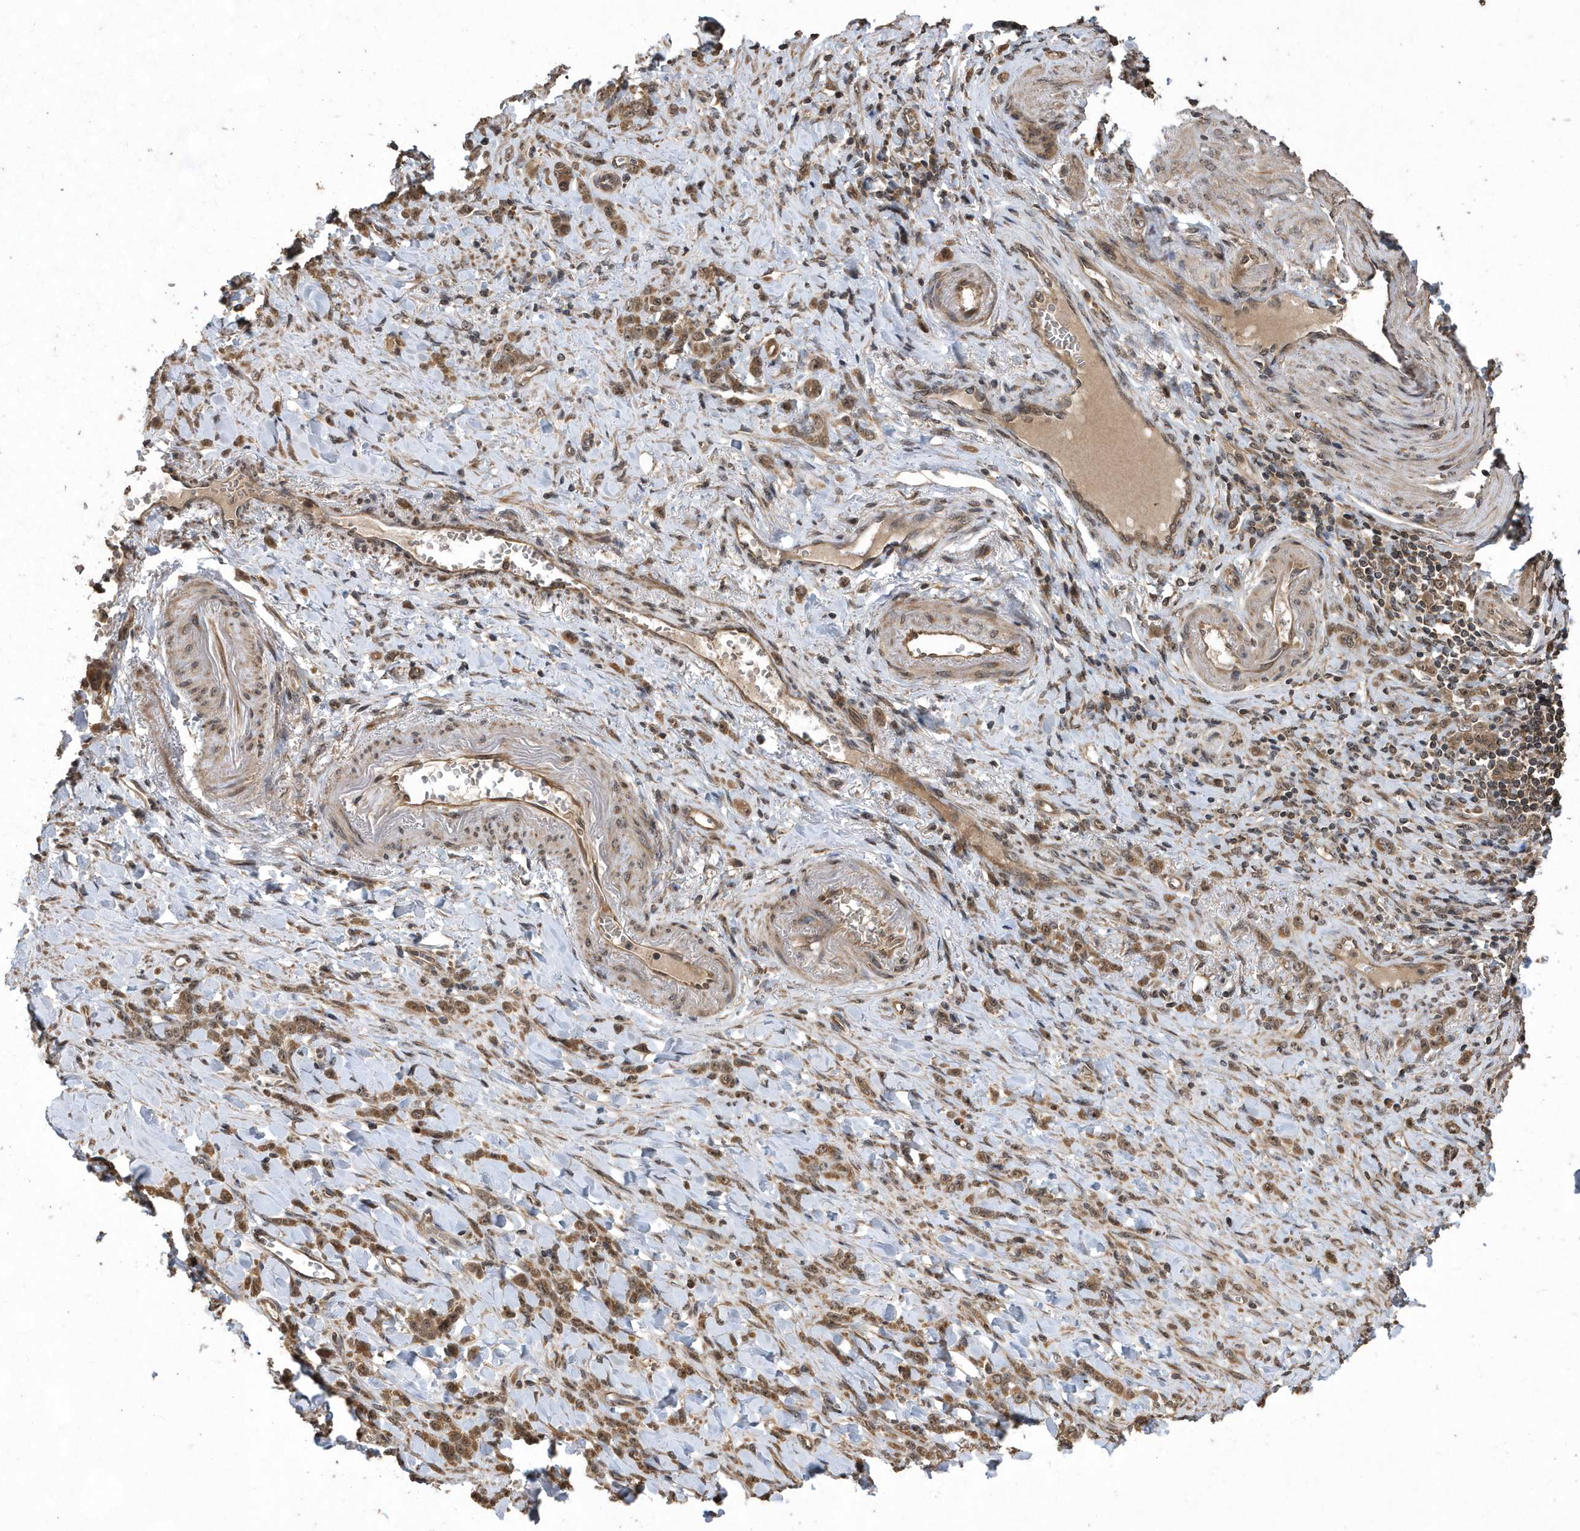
{"staining": {"intensity": "moderate", "quantity": ">75%", "location": "cytoplasmic/membranous,nuclear"}, "tissue": "stomach cancer", "cell_type": "Tumor cells", "image_type": "cancer", "snomed": [{"axis": "morphology", "description": "Normal tissue, NOS"}, {"axis": "morphology", "description": "Adenocarcinoma, NOS"}, {"axis": "topography", "description": "Stomach"}], "caption": "A medium amount of moderate cytoplasmic/membranous and nuclear positivity is identified in approximately >75% of tumor cells in adenocarcinoma (stomach) tissue.", "gene": "WASHC5", "patient": {"sex": "male", "age": 82}}